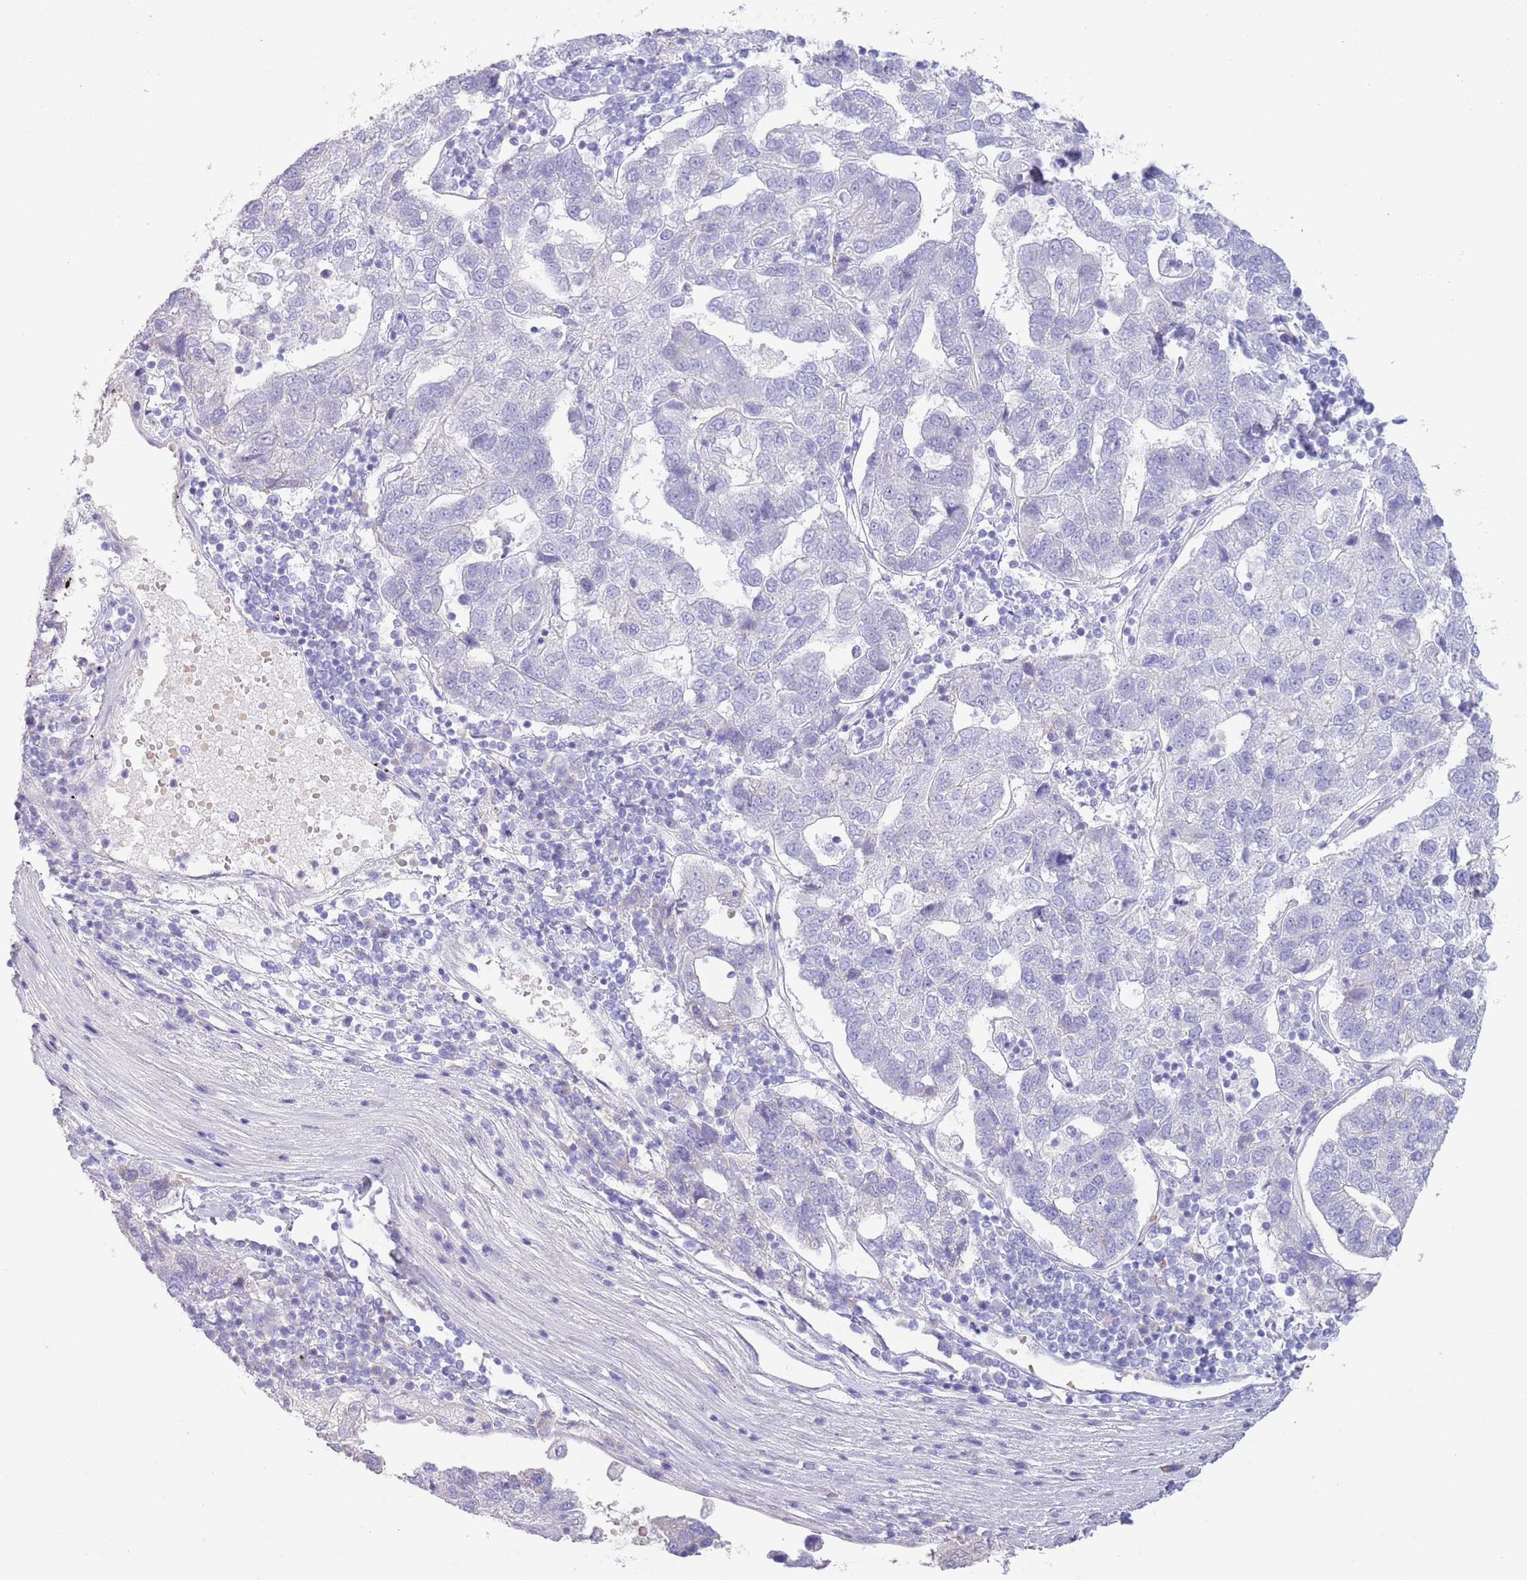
{"staining": {"intensity": "negative", "quantity": "none", "location": "none"}, "tissue": "pancreatic cancer", "cell_type": "Tumor cells", "image_type": "cancer", "snomed": [{"axis": "morphology", "description": "Adenocarcinoma, NOS"}, {"axis": "topography", "description": "Pancreas"}], "caption": "DAB immunohistochemical staining of pancreatic cancer shows no significant staining in tumor cells.", "gene": "ACR", "patient": {"sex": "female", "age": 61}}